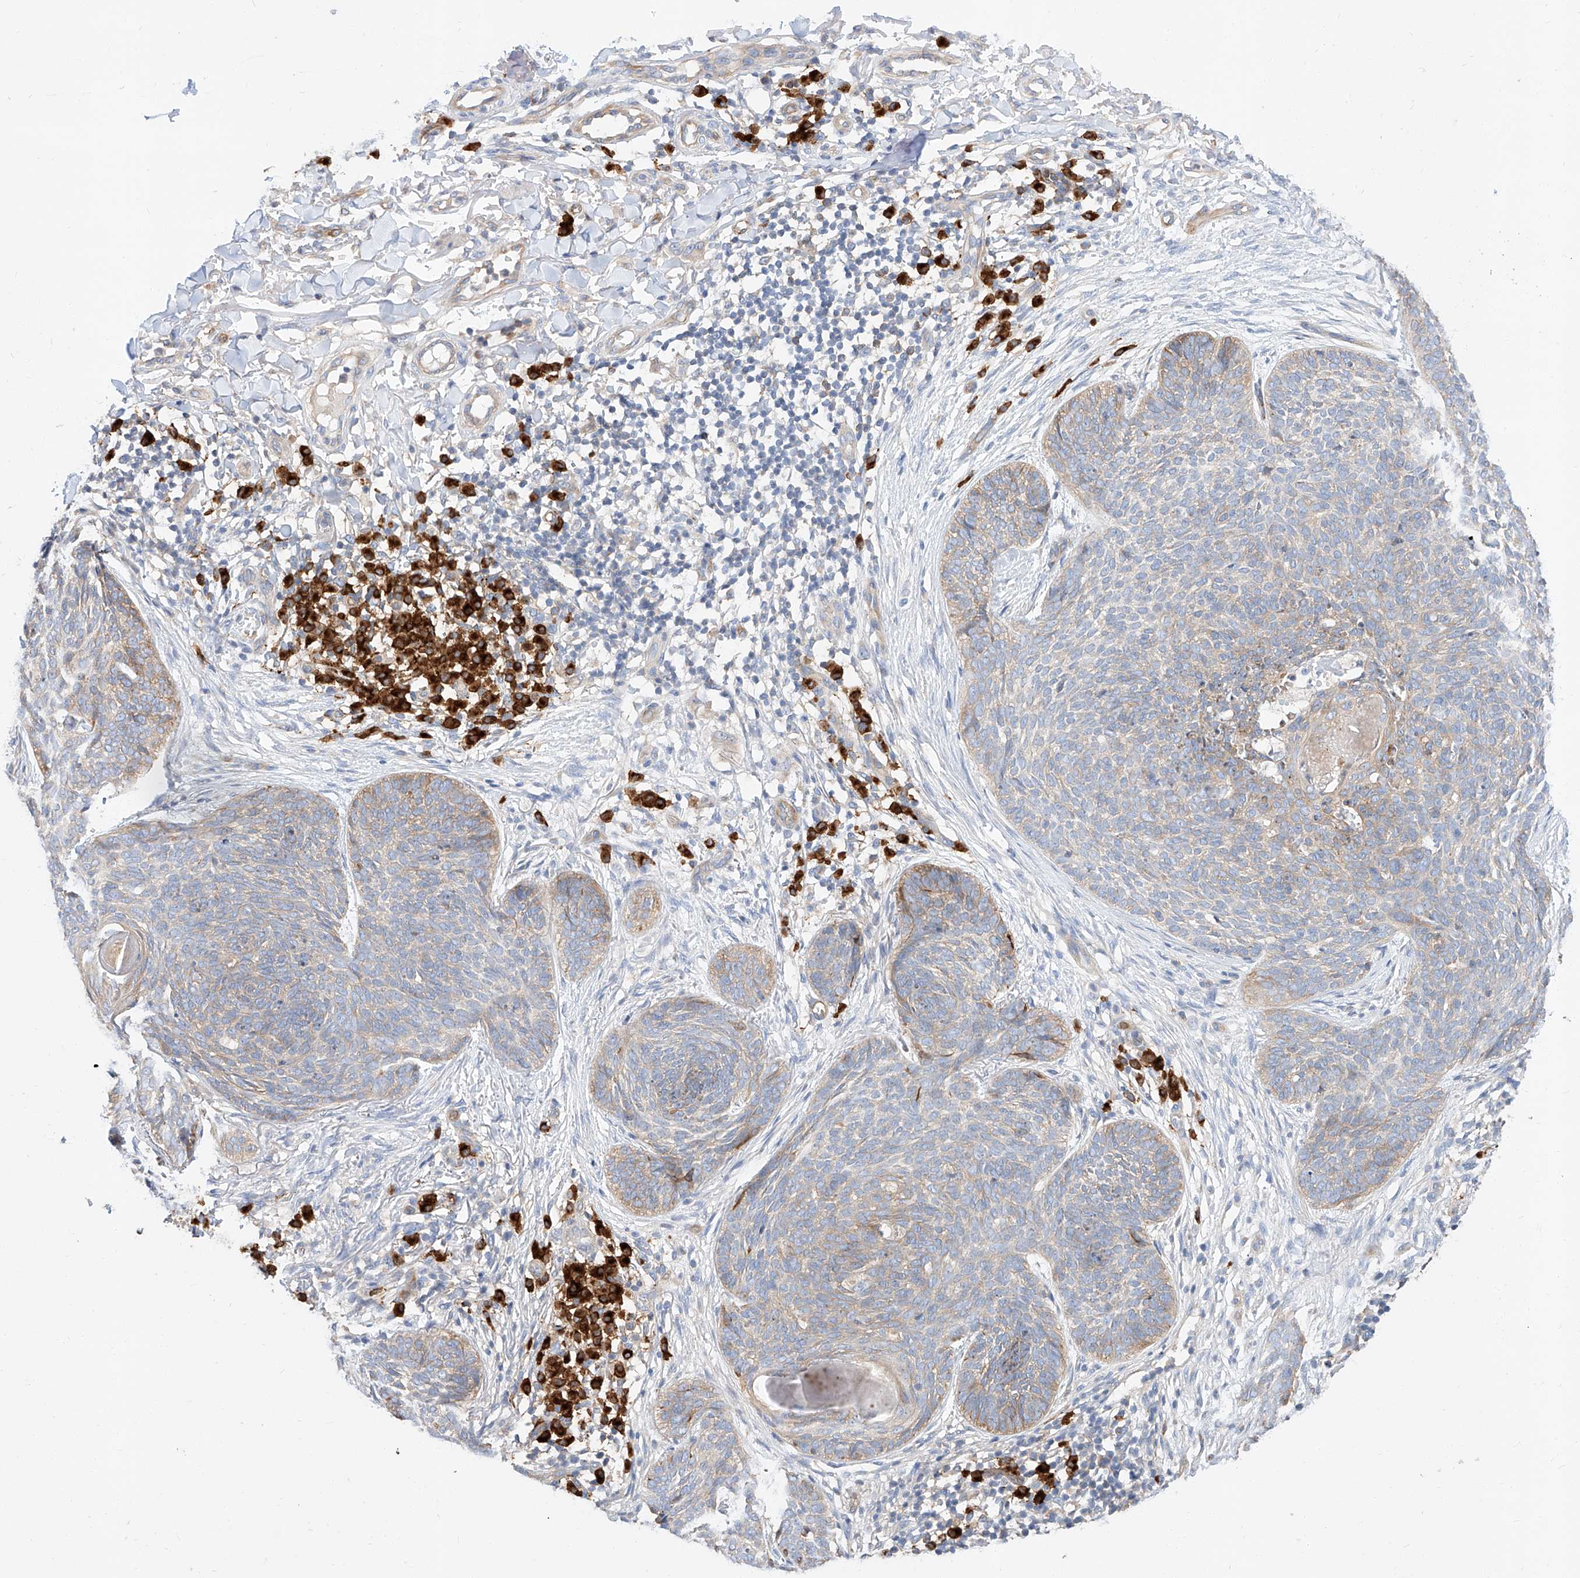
{"staining": {"intensity": "weak", "quantity": "<25%", "location": "cytoplasmic/membranous"}, "tissue": "skin cancer", "cell_type": "Tumor cells", "image_type": "cancer", "snomed": [{"axis": "morphology", "description": "Basal cell carcinoma"}, {"axis": "topography", "description": "Skin"}], "caption": "High power microscopy image of an immunohistochemistry photomicrograph of skin cancer (basal cell carcinoma), revealing no significant expression in tumor cells.", "gene": "GLMN", "patient": {"sex": "female", "age": 64}}